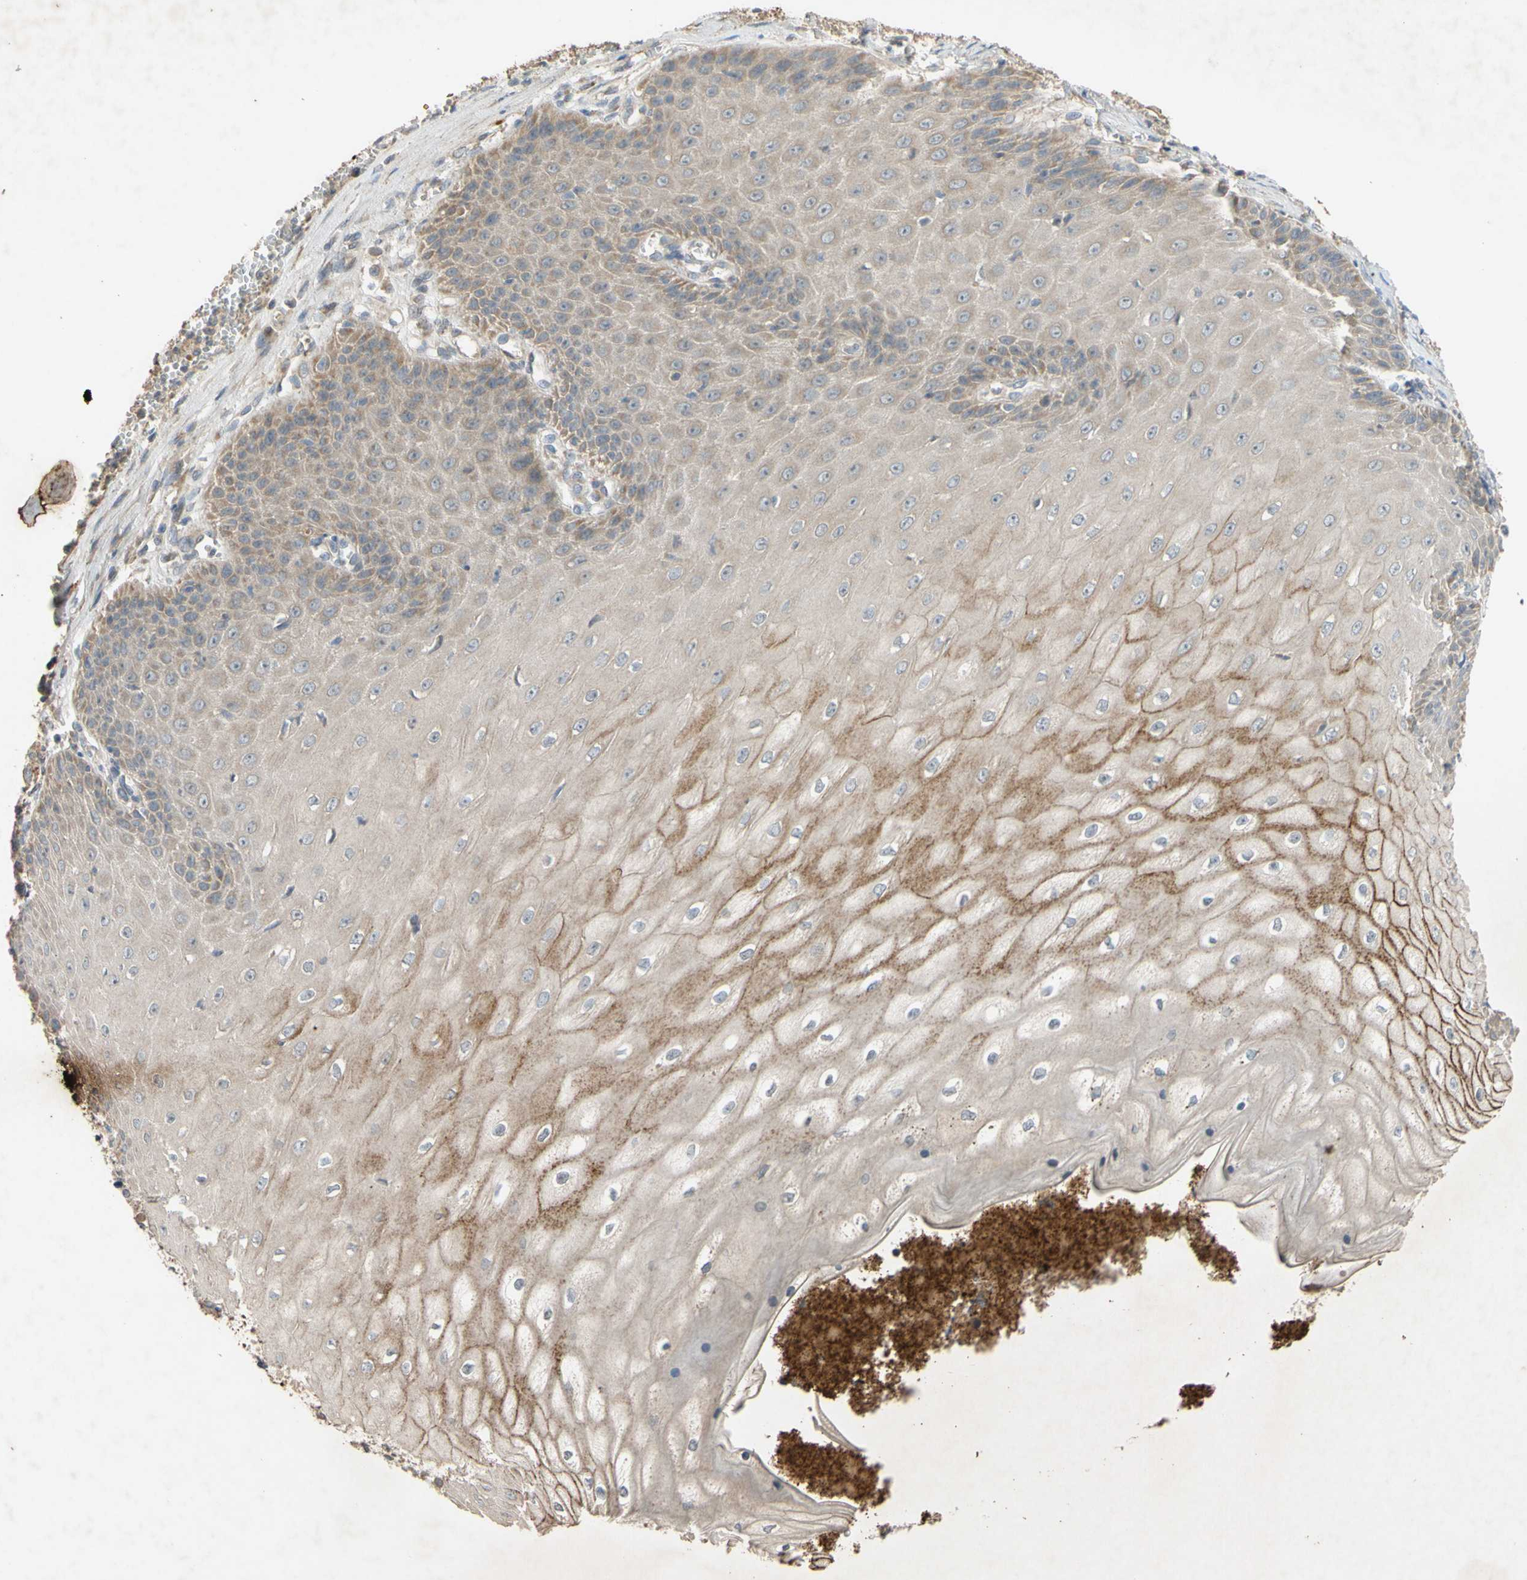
{"staining": {"intensity": "moderate", "quantity": "25%-75%", "location": "cytoplasmic/membranous"}, "tissue": "cervical cancer", "cell_type": "Tumor cells", "image_type": "cancer", "snomed": [{"axis": "morphology", "description": "Squamous cell carcinoma, NOS"}, {"axis": "topography", "description": "Cervix"}], "caption": "An IHC image of neoplastic tissue is shown. Protein staining in brown highlights moderate cytoplasmic/membranous positivity in cervical cancer within tumor cells. (DAB IHC with brightfield microscopy, high magnification).", "gene": "PARD6A", "patient": {"sex": "female", "age": 35}}